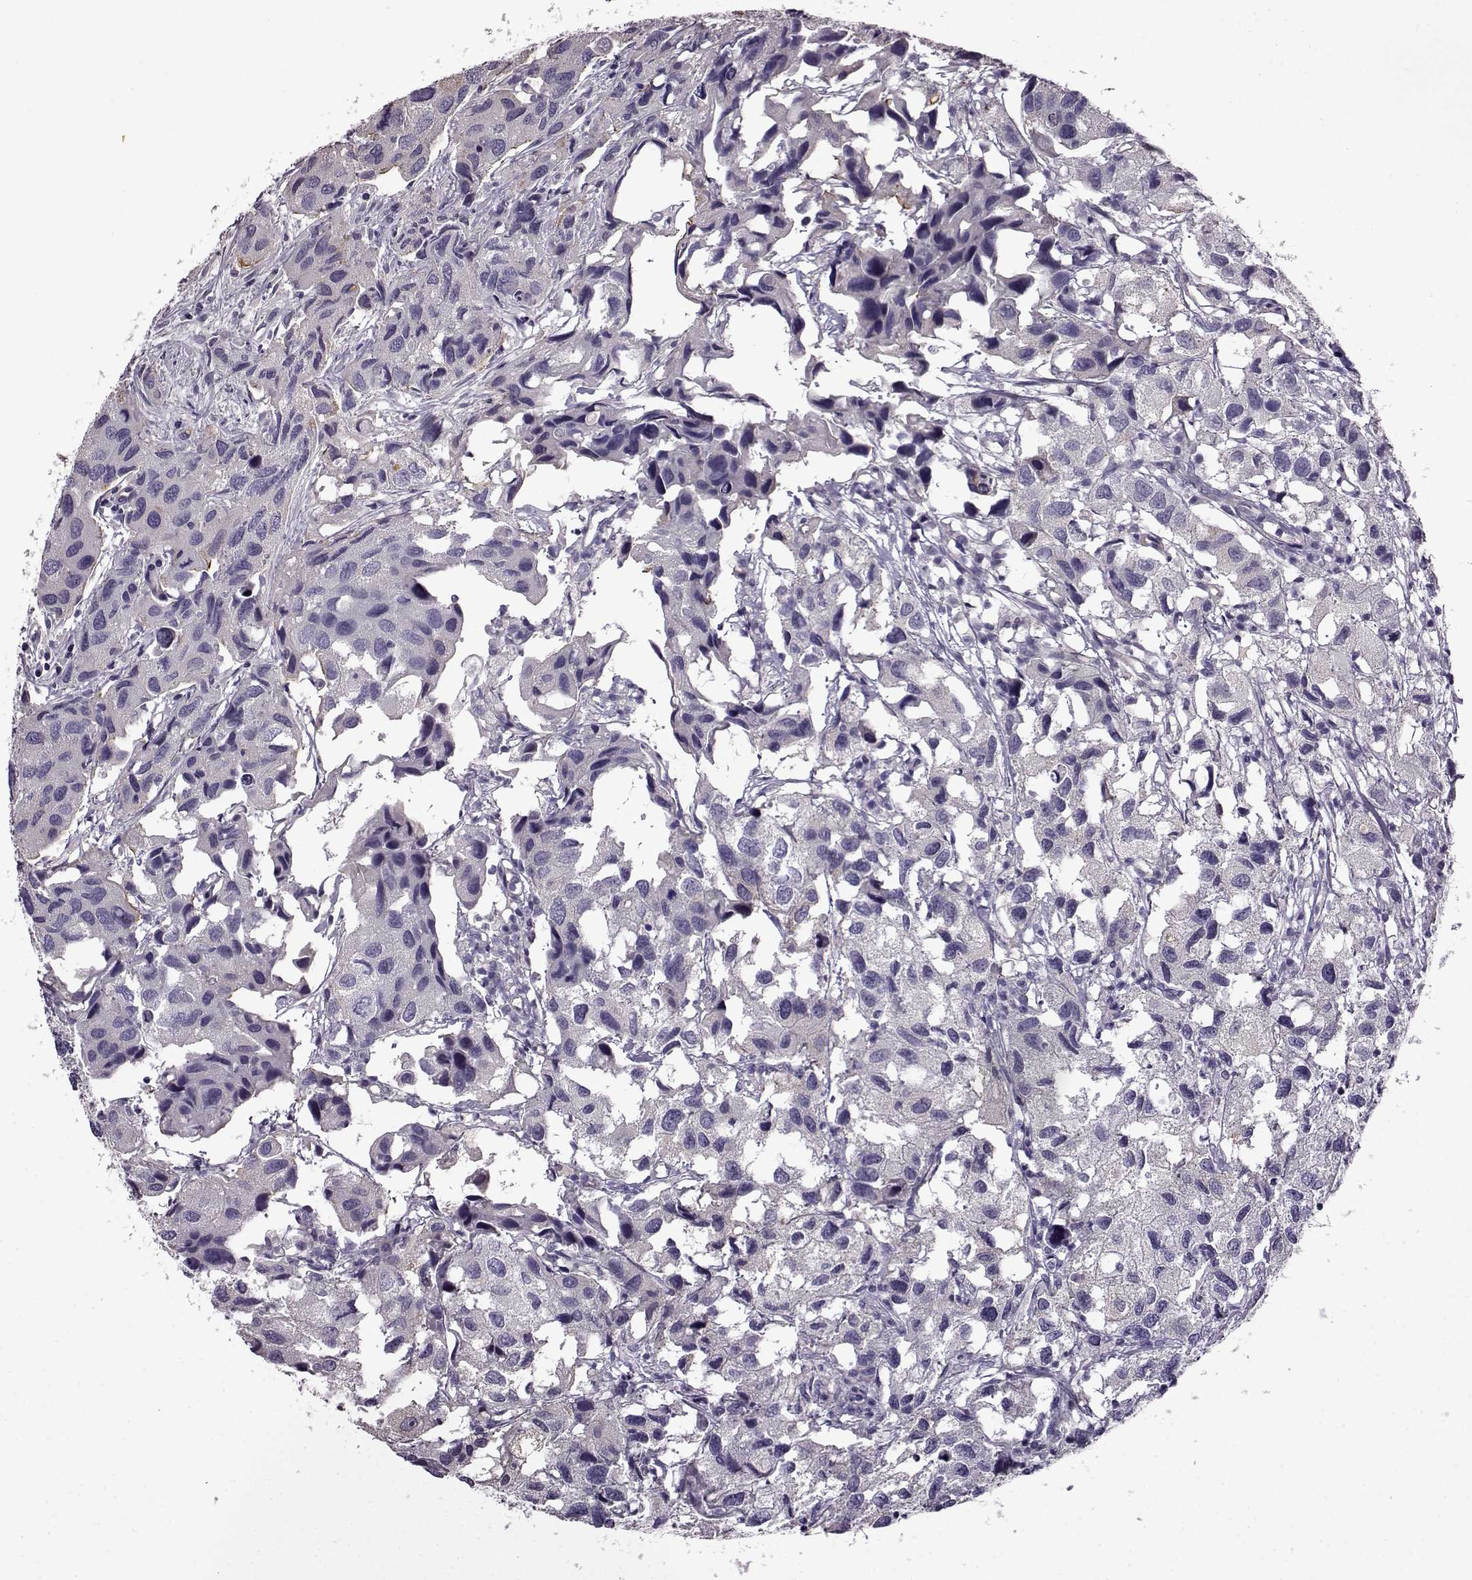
{"staining": {"intensity": "negative", "quantity": "none", "location": "none"}, "tissue": "urothelial cancer", "cell_type": "Tumor cells", "image_type": "cancer", "snomed": [{"axis": "morphology", "description": "Urothelial carcinoma, High grade"}, {"axis": "topography", "description": "Urinary bladder"}], "caption": "Micrograph shows no protein expression in tumor cells of urothelial carcinoma (high-grade) tissue. Nuclei are stained in blue.", "gene": "EDDM3B", "patient": {"sex": "male", "age": 79}}